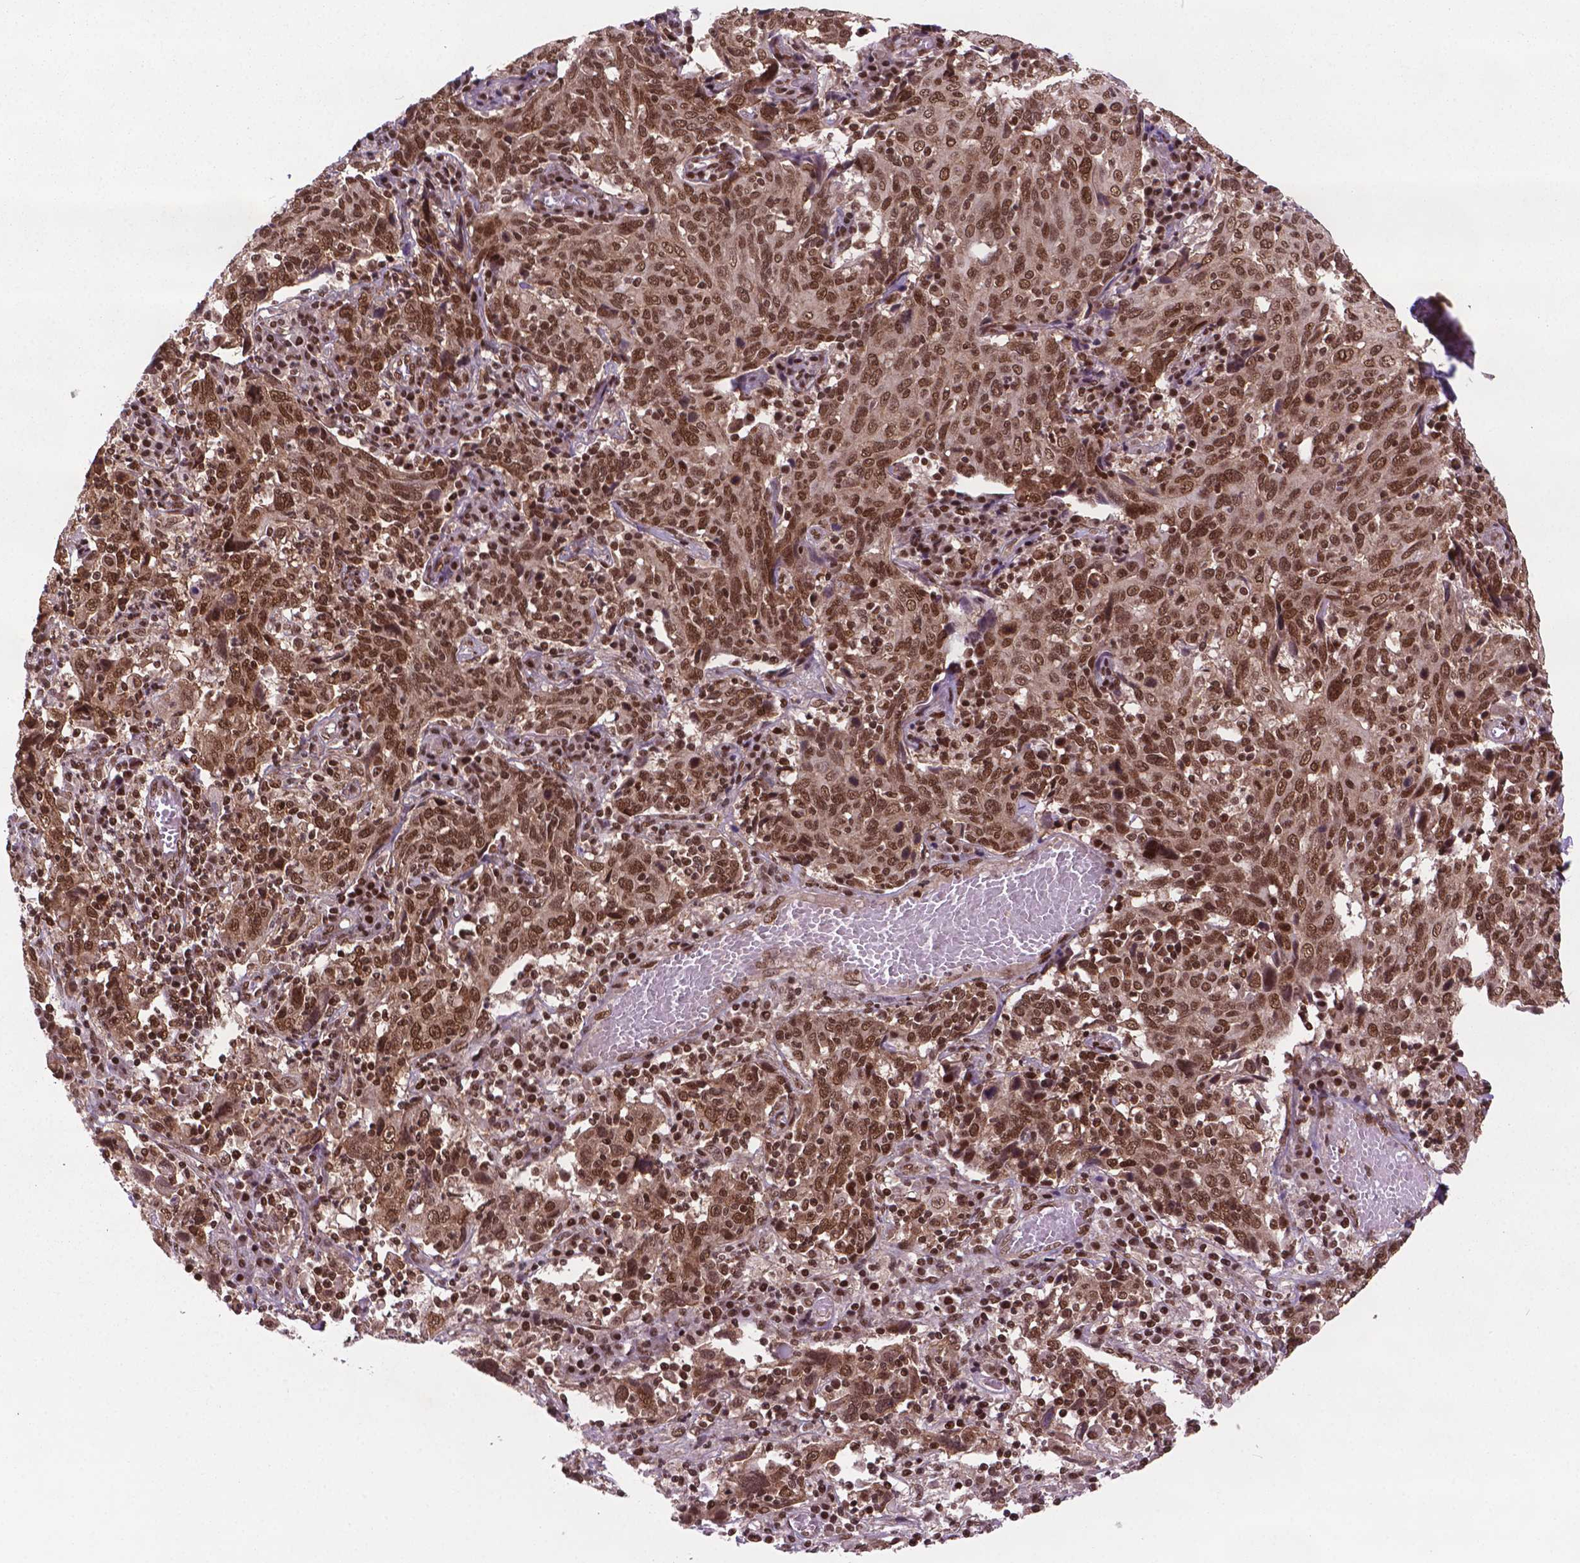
{"staining": {"intensity": "strong", "quantity": ">75%", "location": "nuclear"}, "tissue": "cervical cancer", "cell_type": "Tumor cells", "image_type": "cancer", "snomed": [{"axis": "morphology", "description": "Squamous cell carcinoma, NOS"}, {"axis": "topography", "description": "Cervix"}], "caption": "Brown immunohistochemical staining in squamous cell carcinoma (cervical) displays strong nuclear positivity in about >75% of tumor cells.", "gene": "SIRT6", "patient": {"sex": "female", "age": 46}}